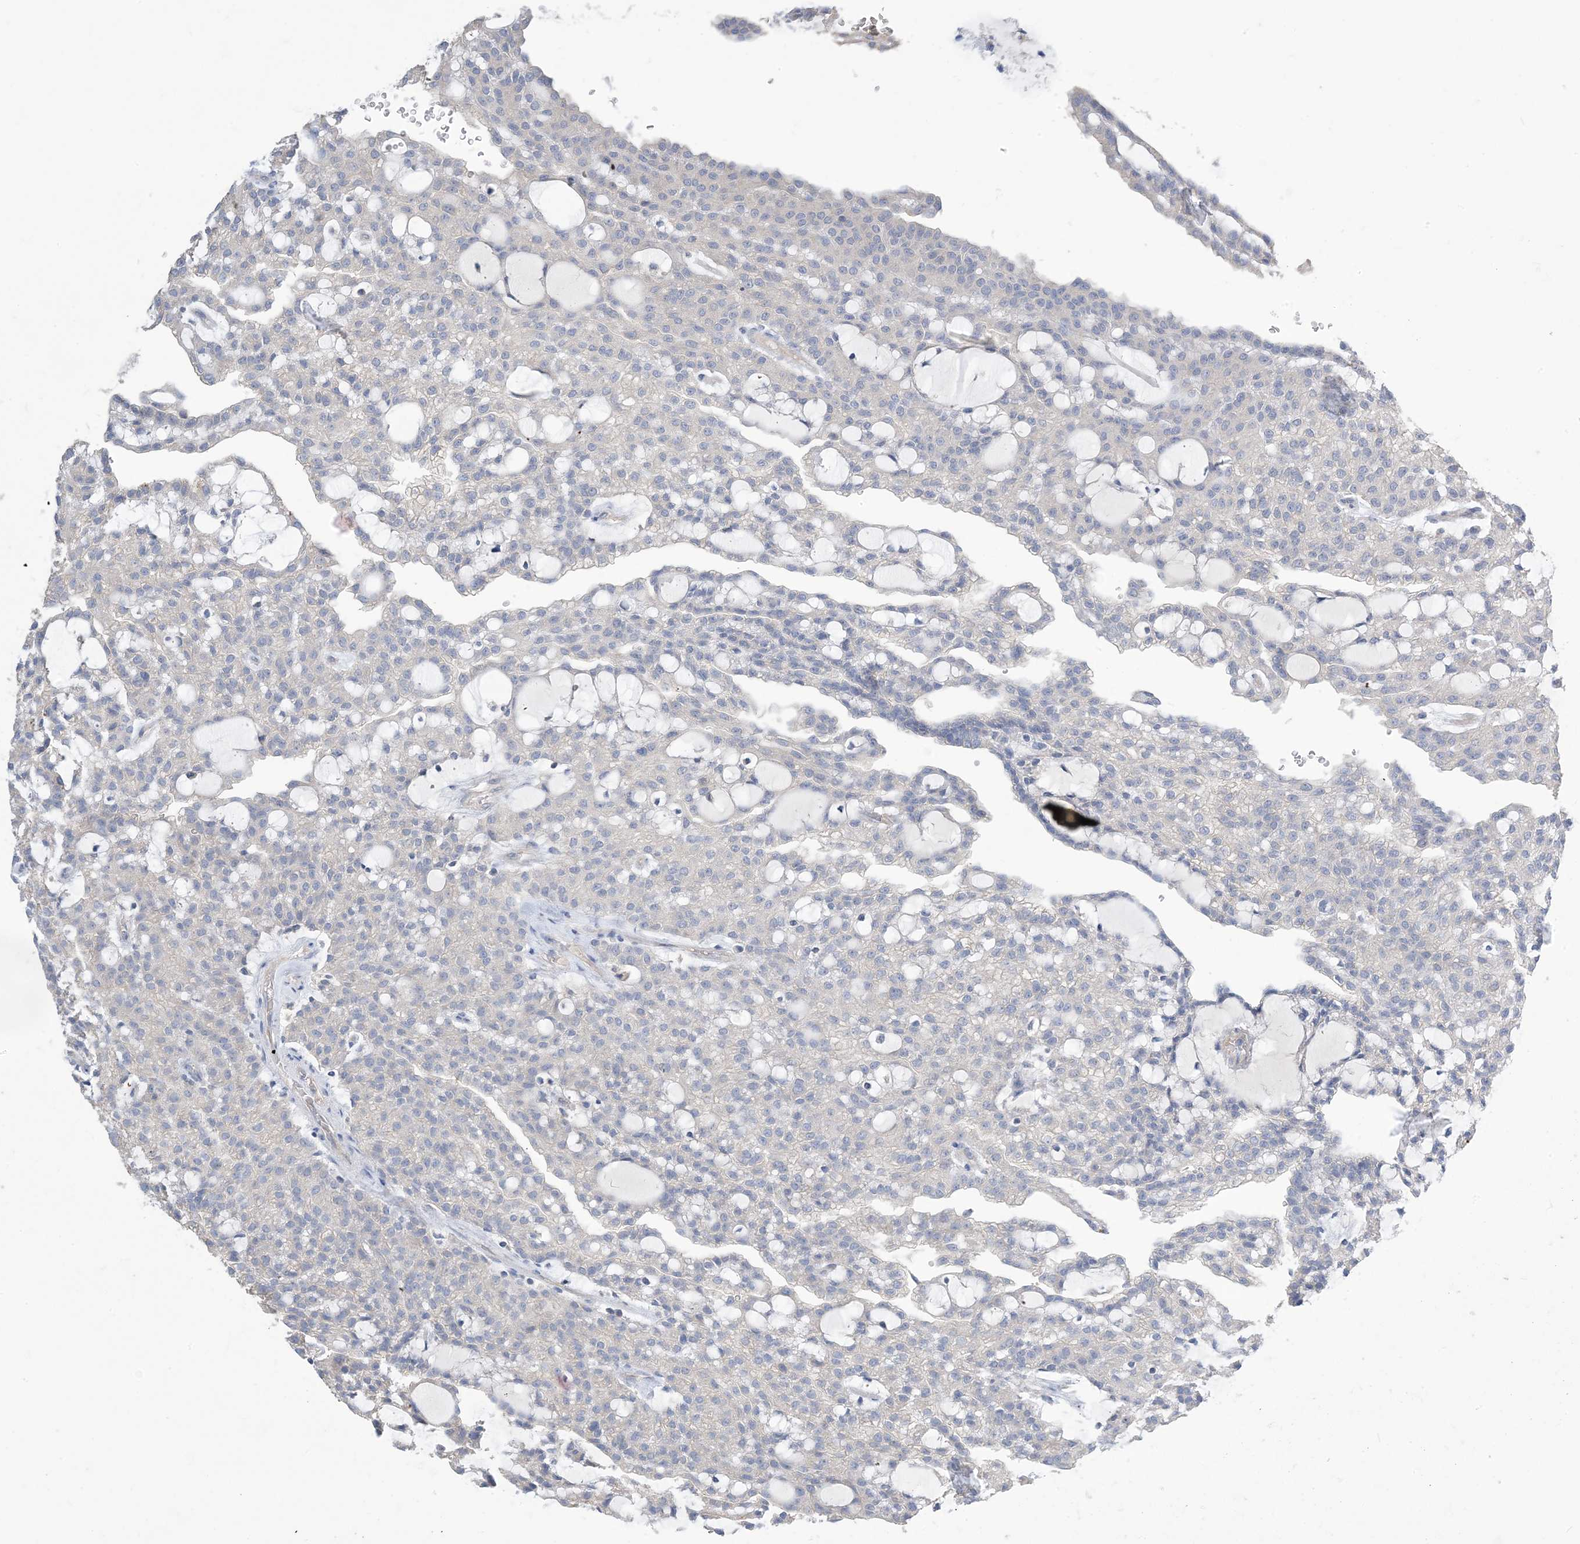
{"staining": {"intensity": "negative", "quantity": "none", "location": "none"}, "tissue": "renal cancer", "cell_type": "Tumor cells", "image_type": "cancer", "snomed": [{"axis": "morphology", "description": "Adenocarcinoma, NOS"}, {"axis": "topography", "description": "Kidney"}], "caption": "Human adenocarcinoma (renal) stained for a protein using immunohistochemistry (IHC) reveals no staining in tumor cells.", "gene": "KPRP", "patient": {"sex": "male", "age": 63}}